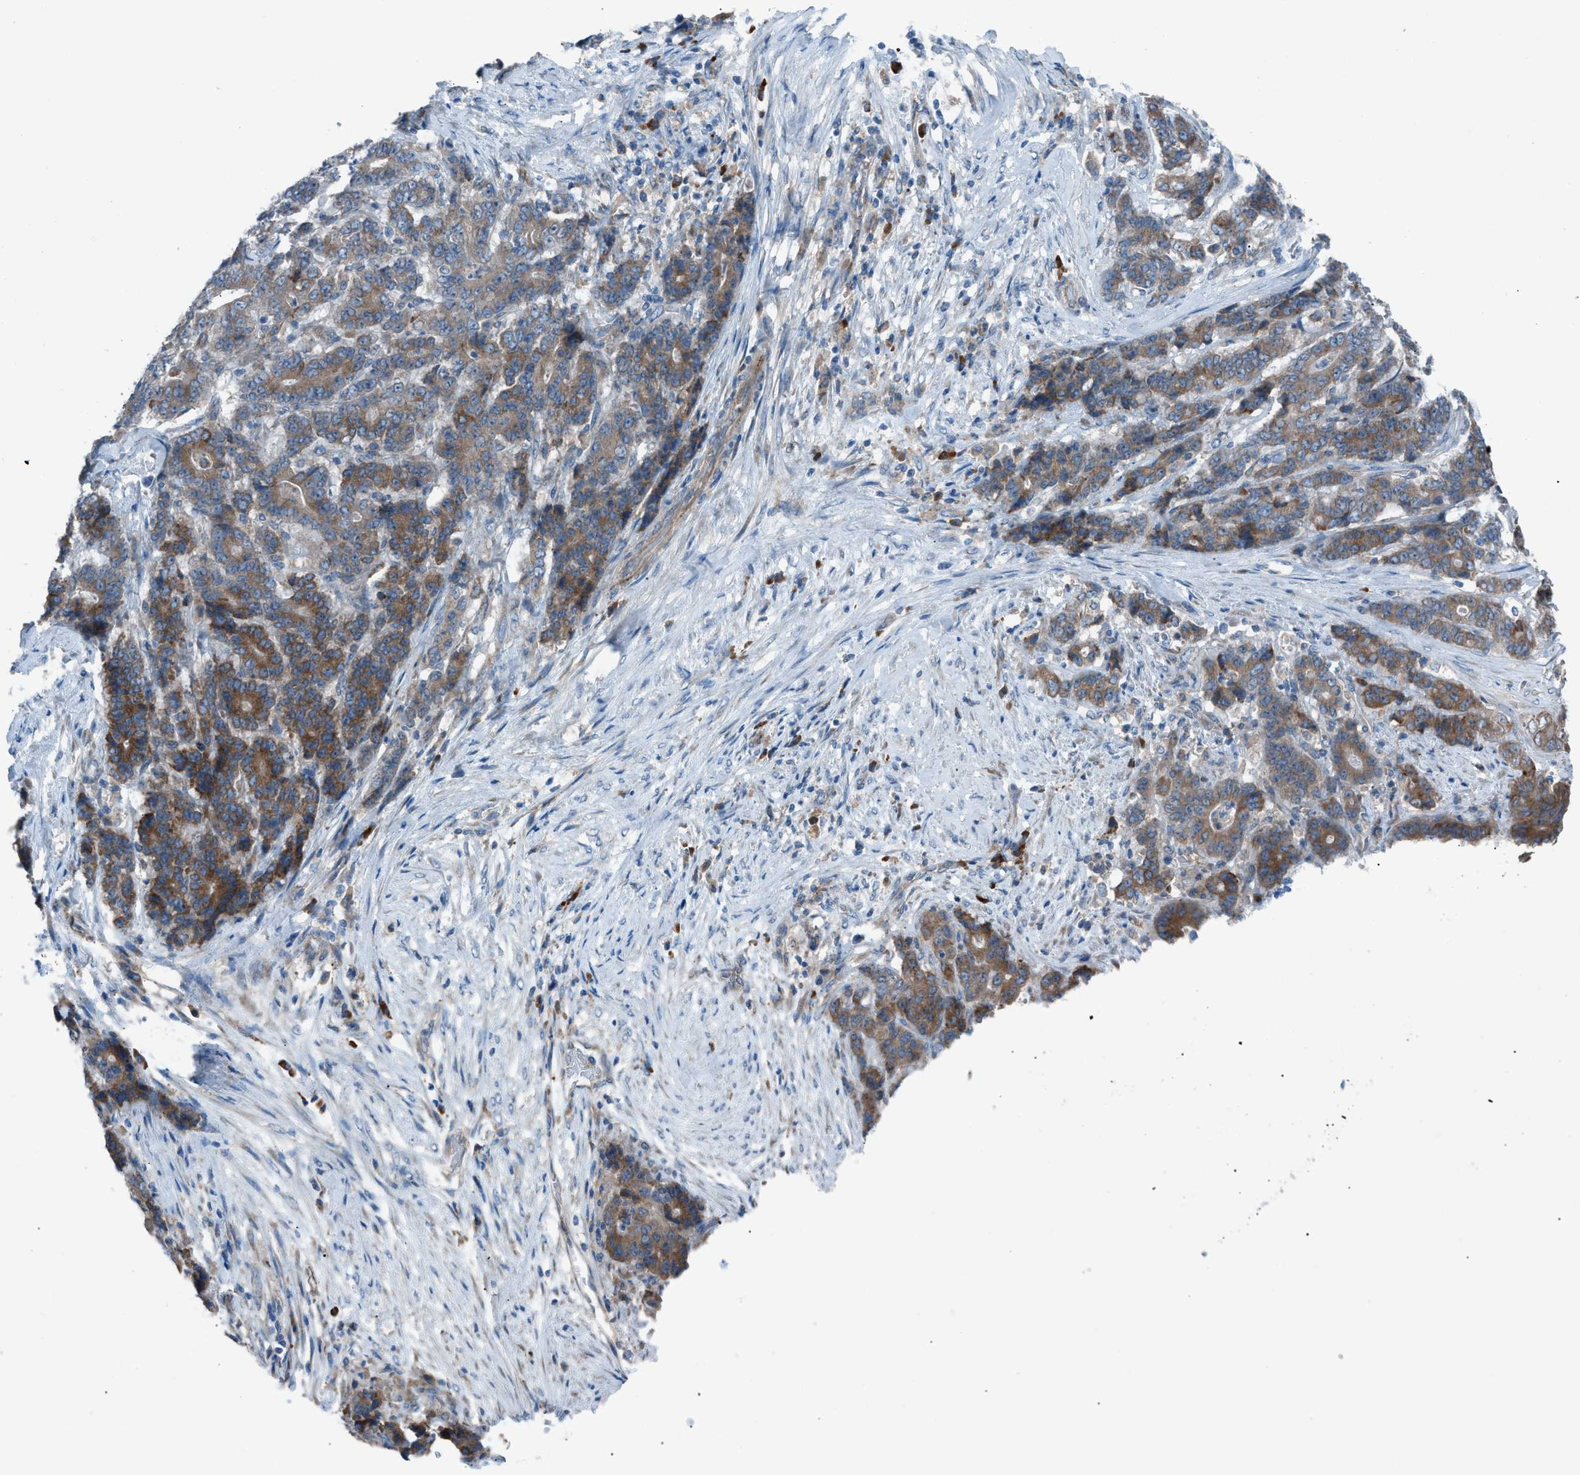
{"staining": {"intensity": "moderate", "quantity": ">75%", "location": "cytoplasmic/membranous"}, "tissue": "stomach cancer", "cell_type": "Tumor cells", "image_type": "cancer", "snomed": [{"axis": "morphology", "description": "Adenocarcinoma, NOS"}, {"axis": "topography", "description": "Stomach"}], "caption": "Tumor cells demonstrate medium levels of moderate cytoplasmic/membranous expression in approximately >75% of cells in human stomach cancer.", "gene": "HEG1", "patient": {"sex": "female", "age": 73}}